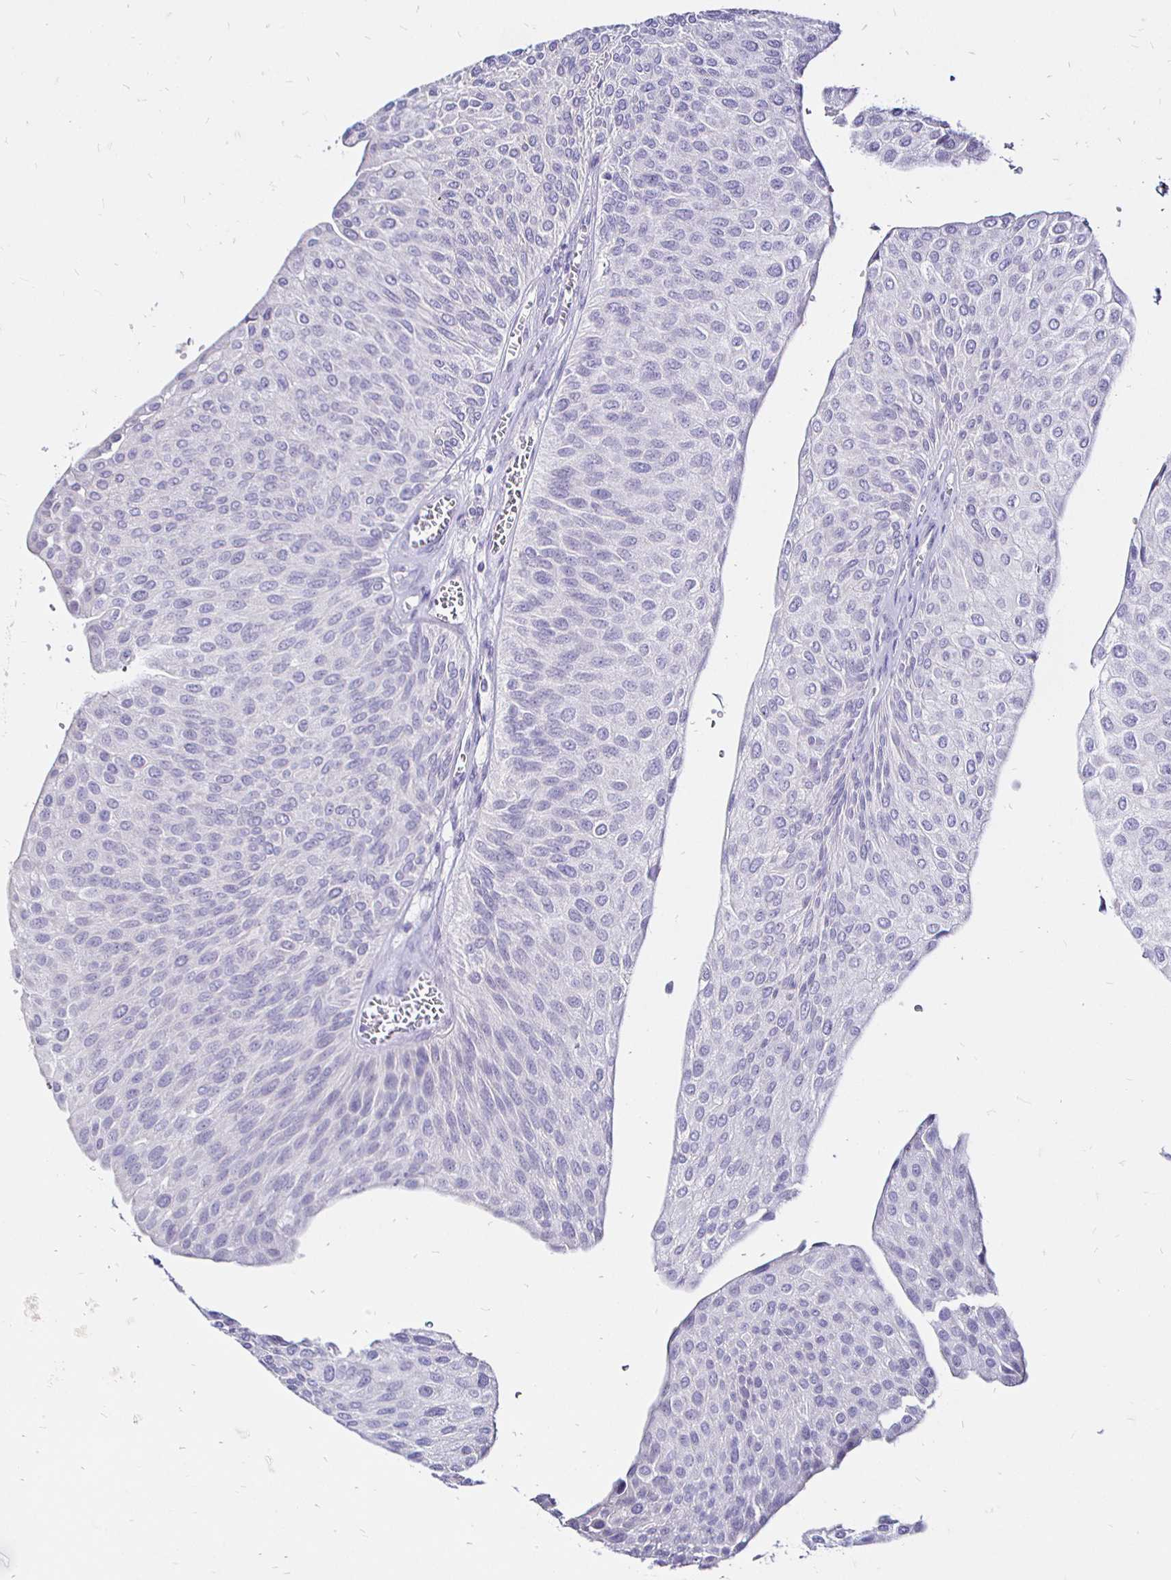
{"staining": {"intensity": "negative", "quantity": "none", "location": "none"}, "tissue": "urothelial cancer", "cell_type": "Tumor cells", "image_type": "cancer", "snomed": [{"axis": "morphology", "description": "Urothelial carcinoma, NOS"}, {"axis": "topography", "description": "Urinary bladder"}], "caption": "High power microscopy micrograph of an immunohistochemistry micrograph of urothelial cancer, revealing no significant positivity in tumor cells.", "gene": "IRGC", "patient": {"sex": "male", "age": 67}}